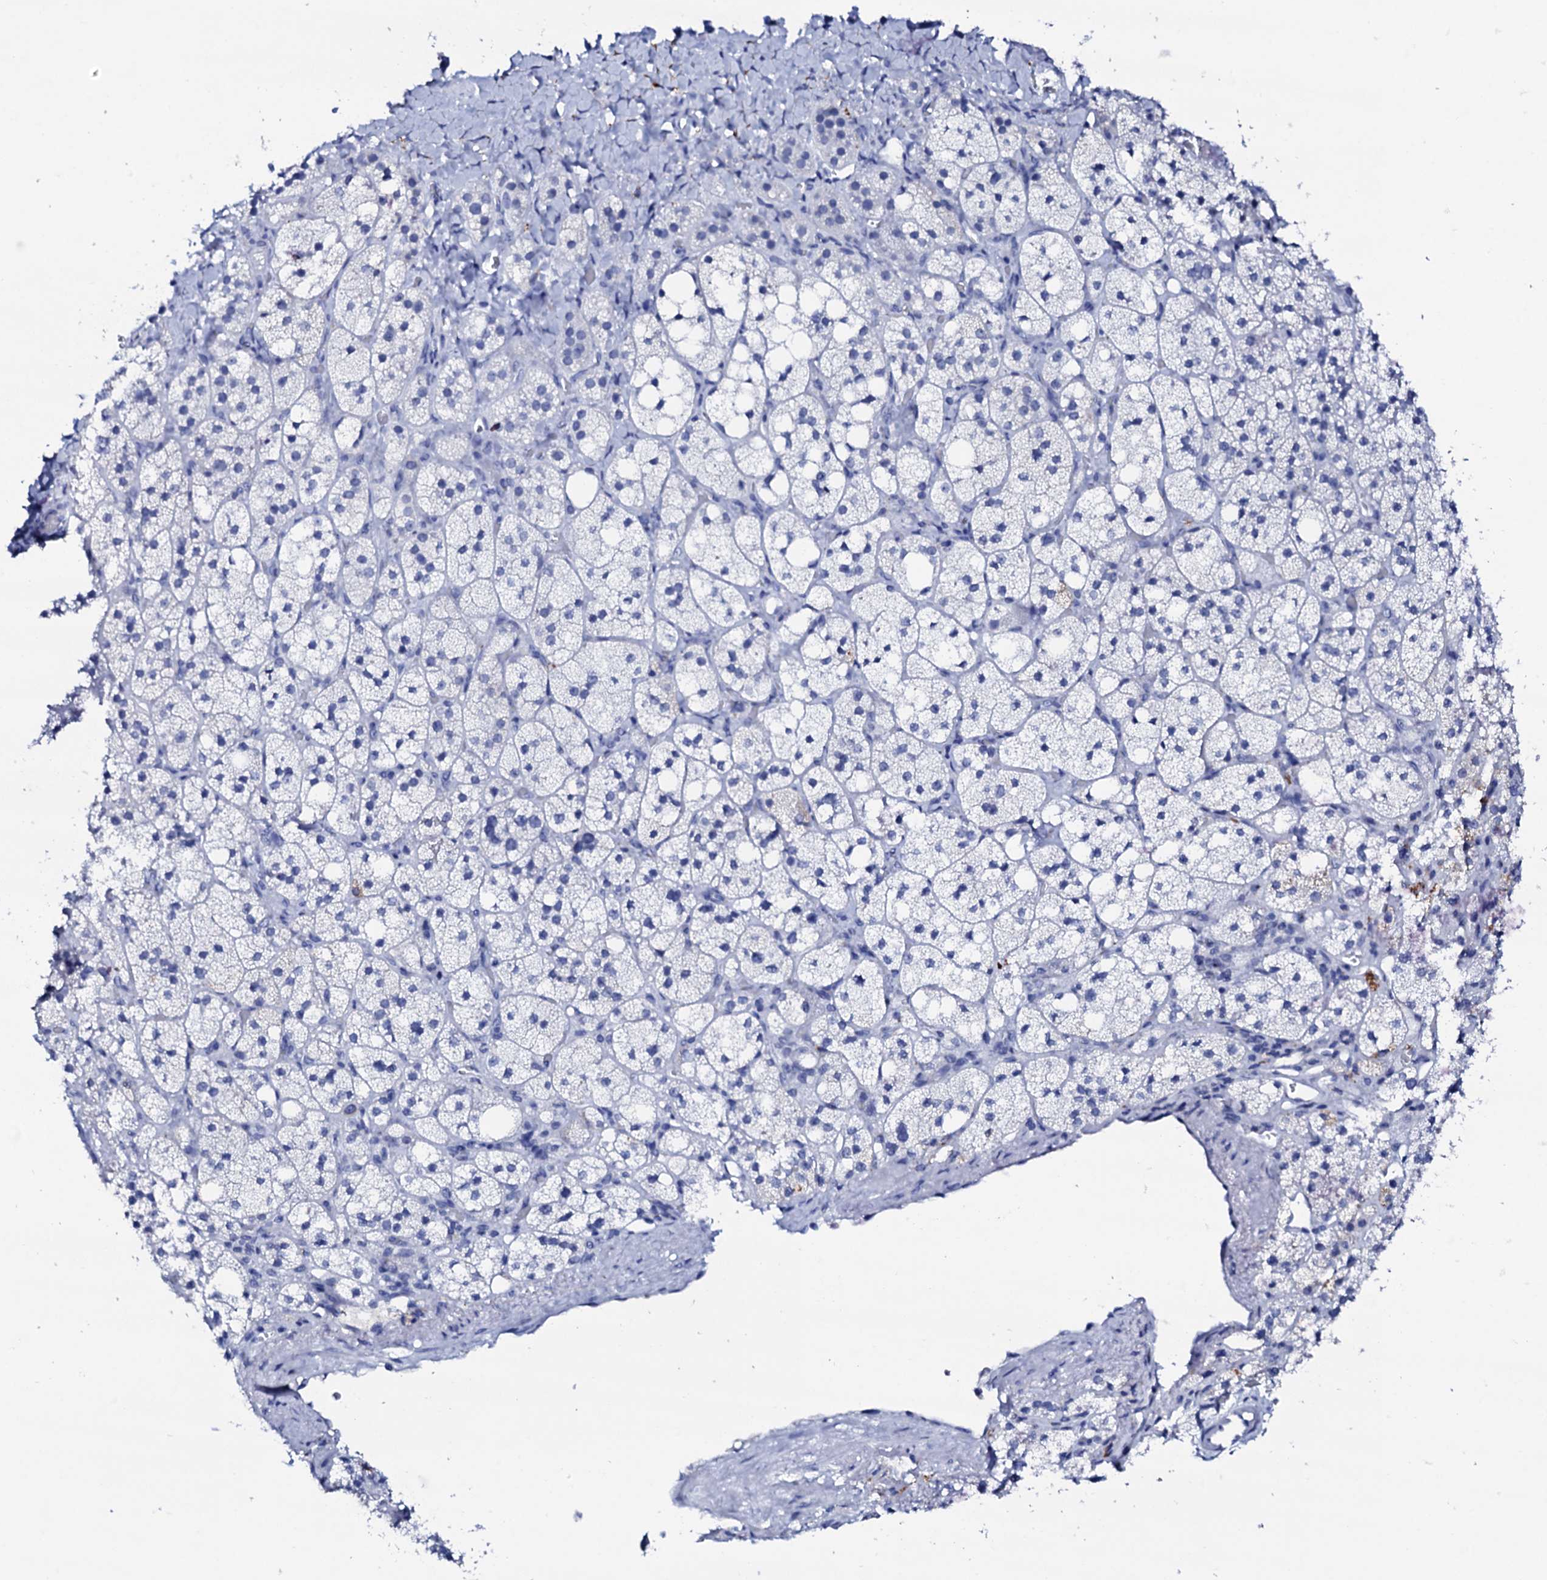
{"staining": {"intensity": "strong", "quantity": "<25%", "location": "cytoplasmic/membranous"}, "tissue": "adrenal gland", "cell_type": "Glandular cells", "image_type": "normal", "snomed": [{"axis": "morphology", "description": "Normal tissue, NOS"}, {"axis": "topography", "description": "Adrenal gland"}], "caption": "Adrenal gland stained with DAB immunohistochemistry demonstrates medium levels of strong cytoplasmic/membranous expression in approximately <25% of glandular cells.", "gene": "FBXL16", "patient": {"sex": "male", "age": 61}}